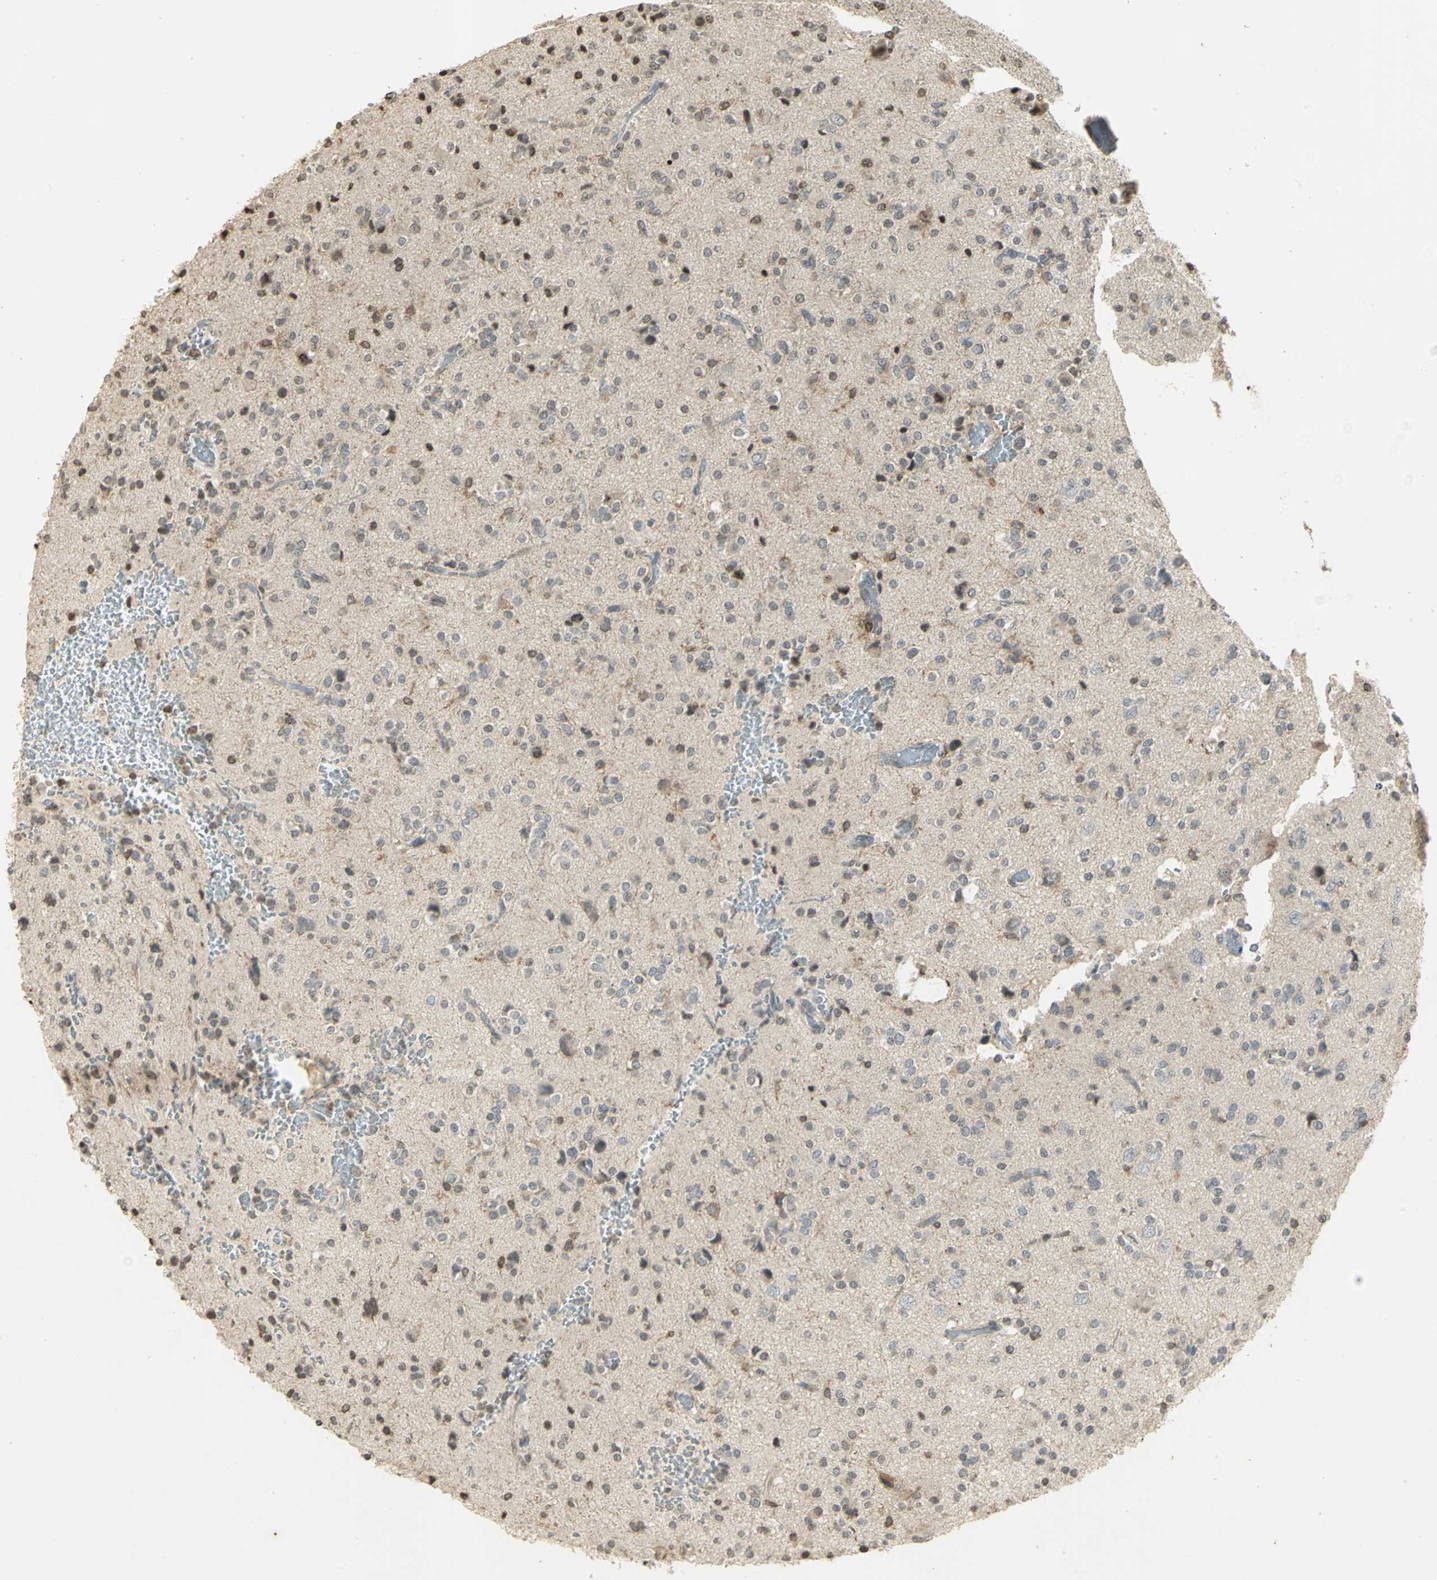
{"staining": {"intensity": "negative", "quantity": "none", "location": "none"}, "tissue": "glioma", "cell_type": "Tumor cells", "image_type": "cancer", "snomed": [{"axis": "morphology", "description": "Glioma, malignant, High grade"}, {"axis": "topography", "description": "Brain"}], "caption": "This histopathology image is of glioma stained with immunohistochemistry to label a protein in brown with the nuclei are counter-stained blue. There is no staining in tumor cells.", "gene": "IL16", "patient": {"sex": "male", "age": 47}}